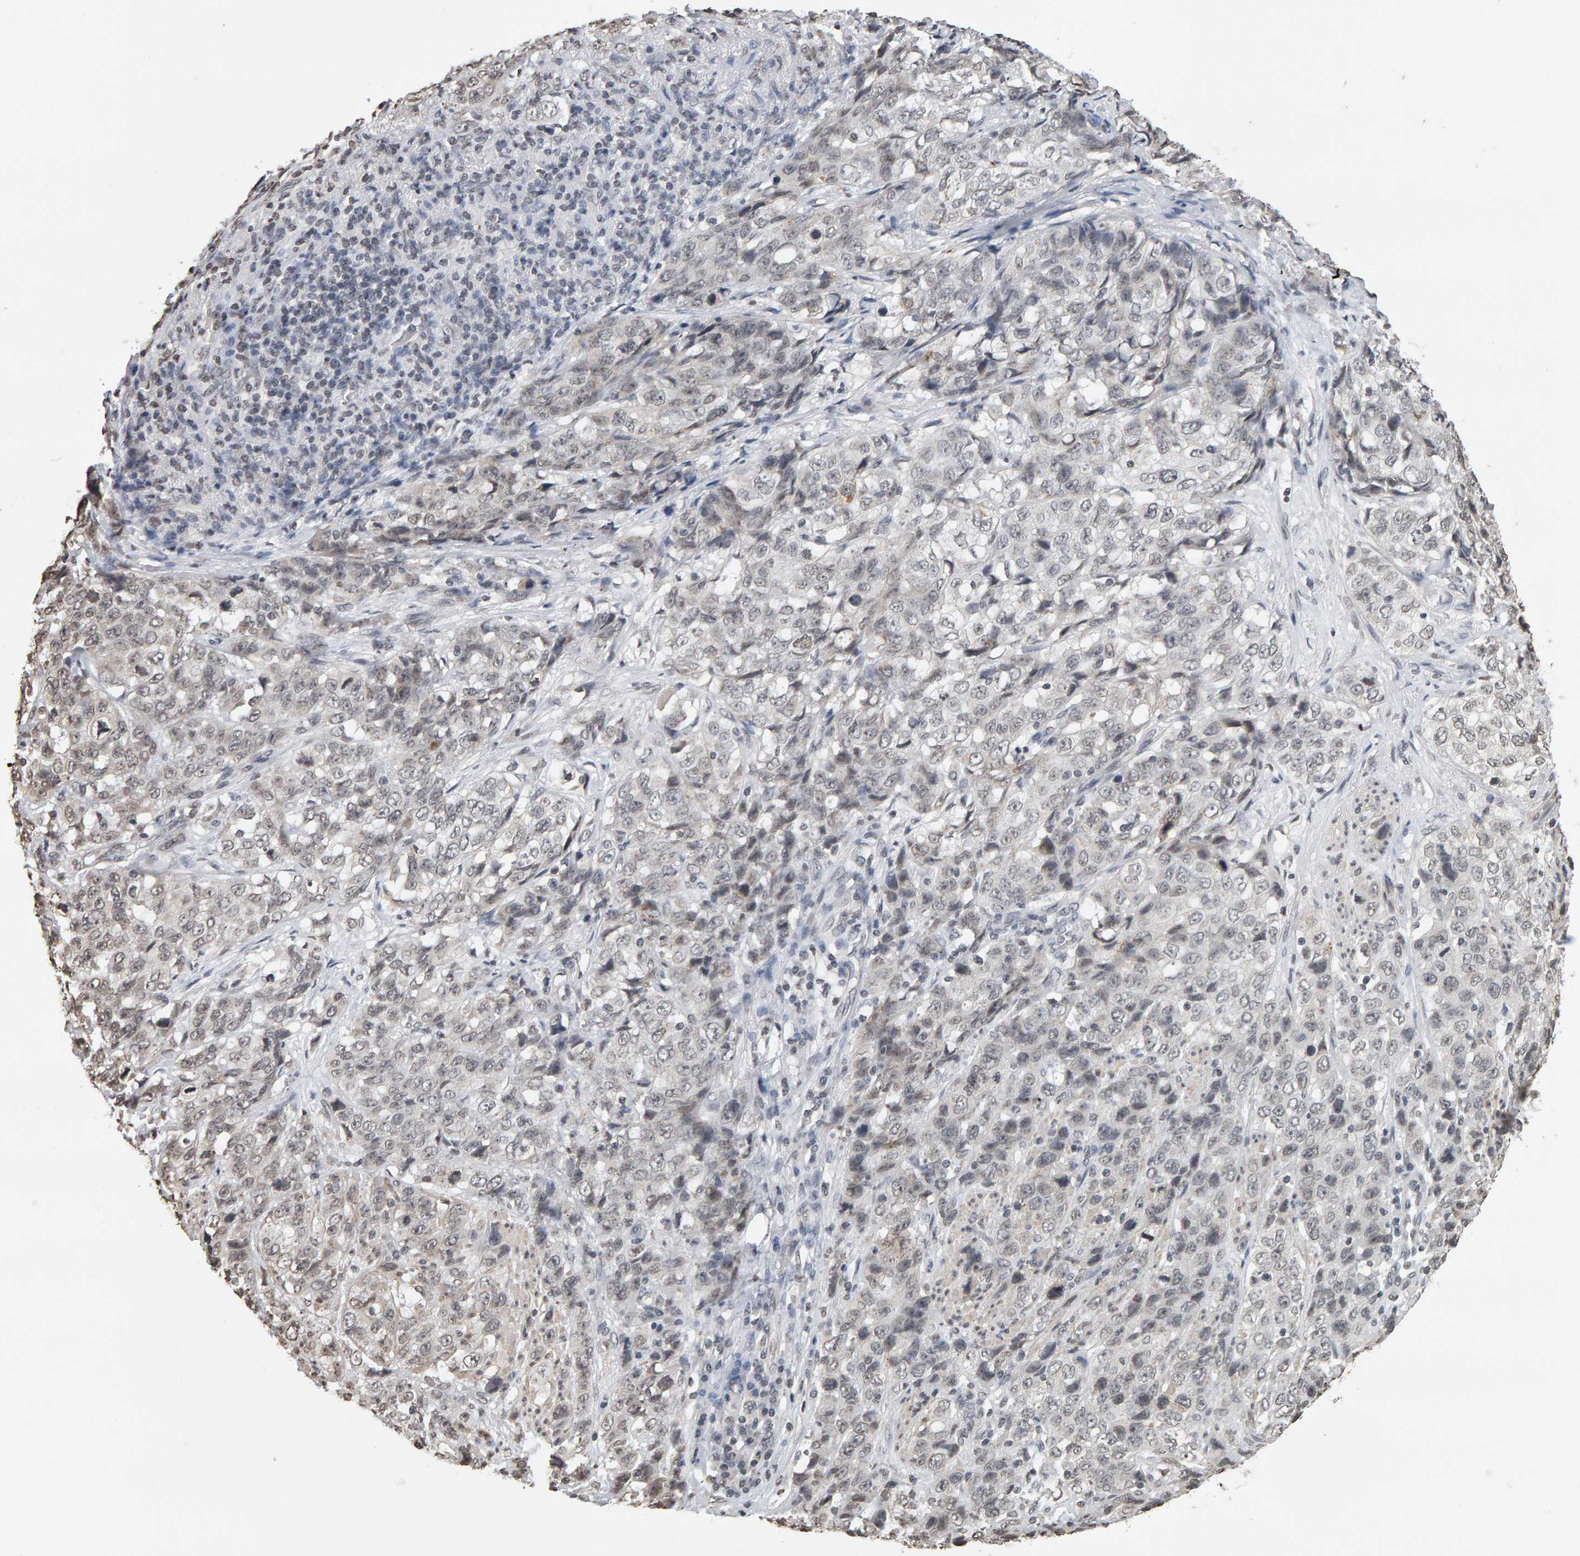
{"staining": {"intensity": "weak", "quantity": ">75%", "location": "nuclear"}, "tissue": "stomach cancer", "cell_type": "Tumor cells", "image_type": "cancer", "snomed": [{"axis": "morphology", "description": "Adenocarcinoma, NOS"}, {"axis": "topography", "description": "Stomach"}], "caption": "Immunohistochemical staining of stomach cancer exhibits weak nuclear protein staining in about >75% of tumor cells.", "gene": "AFF4", "patient": {"sex": "male", "age": 48}}